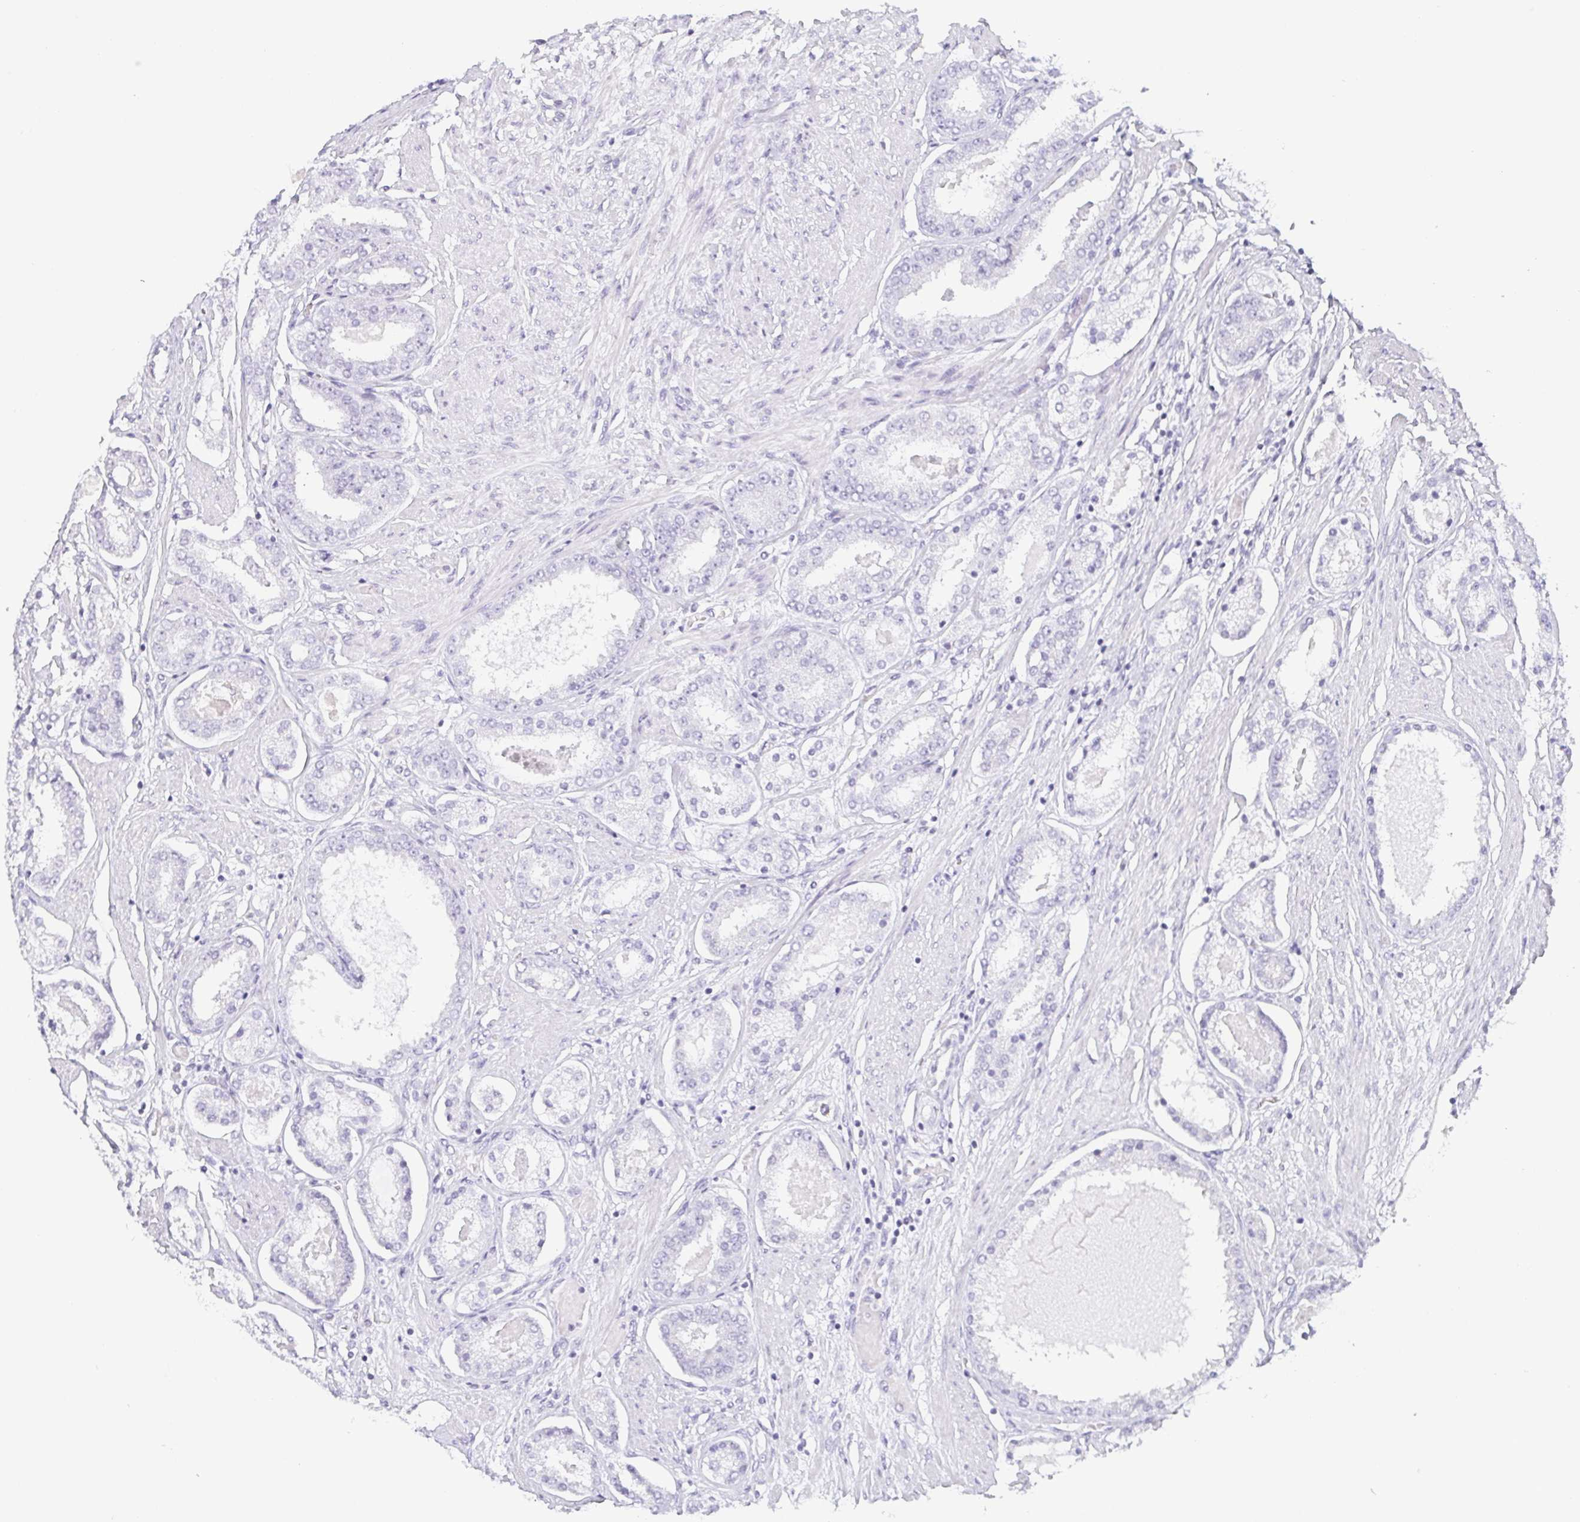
{"staining": {"intensity": "negative", "quantity": "none", "location": "none"}, "tissue": "prostate cancer", "cell_type": "Tumor cells", "image_type": "cancer", "snomed": [{"axis": "morphology", "description": "Adenocarcinoma, High grade"}, {"axis": "topography", "description": "Prostate"}], "caption": "High power microscopy micrograph of an immunohistochemistry (IHC) image of high-grade adenocarcinoma (prostate), revealing no significant expression in tumor cells.", "gene": "PRR27", "patient": {"sex": "male", "age": 63}}